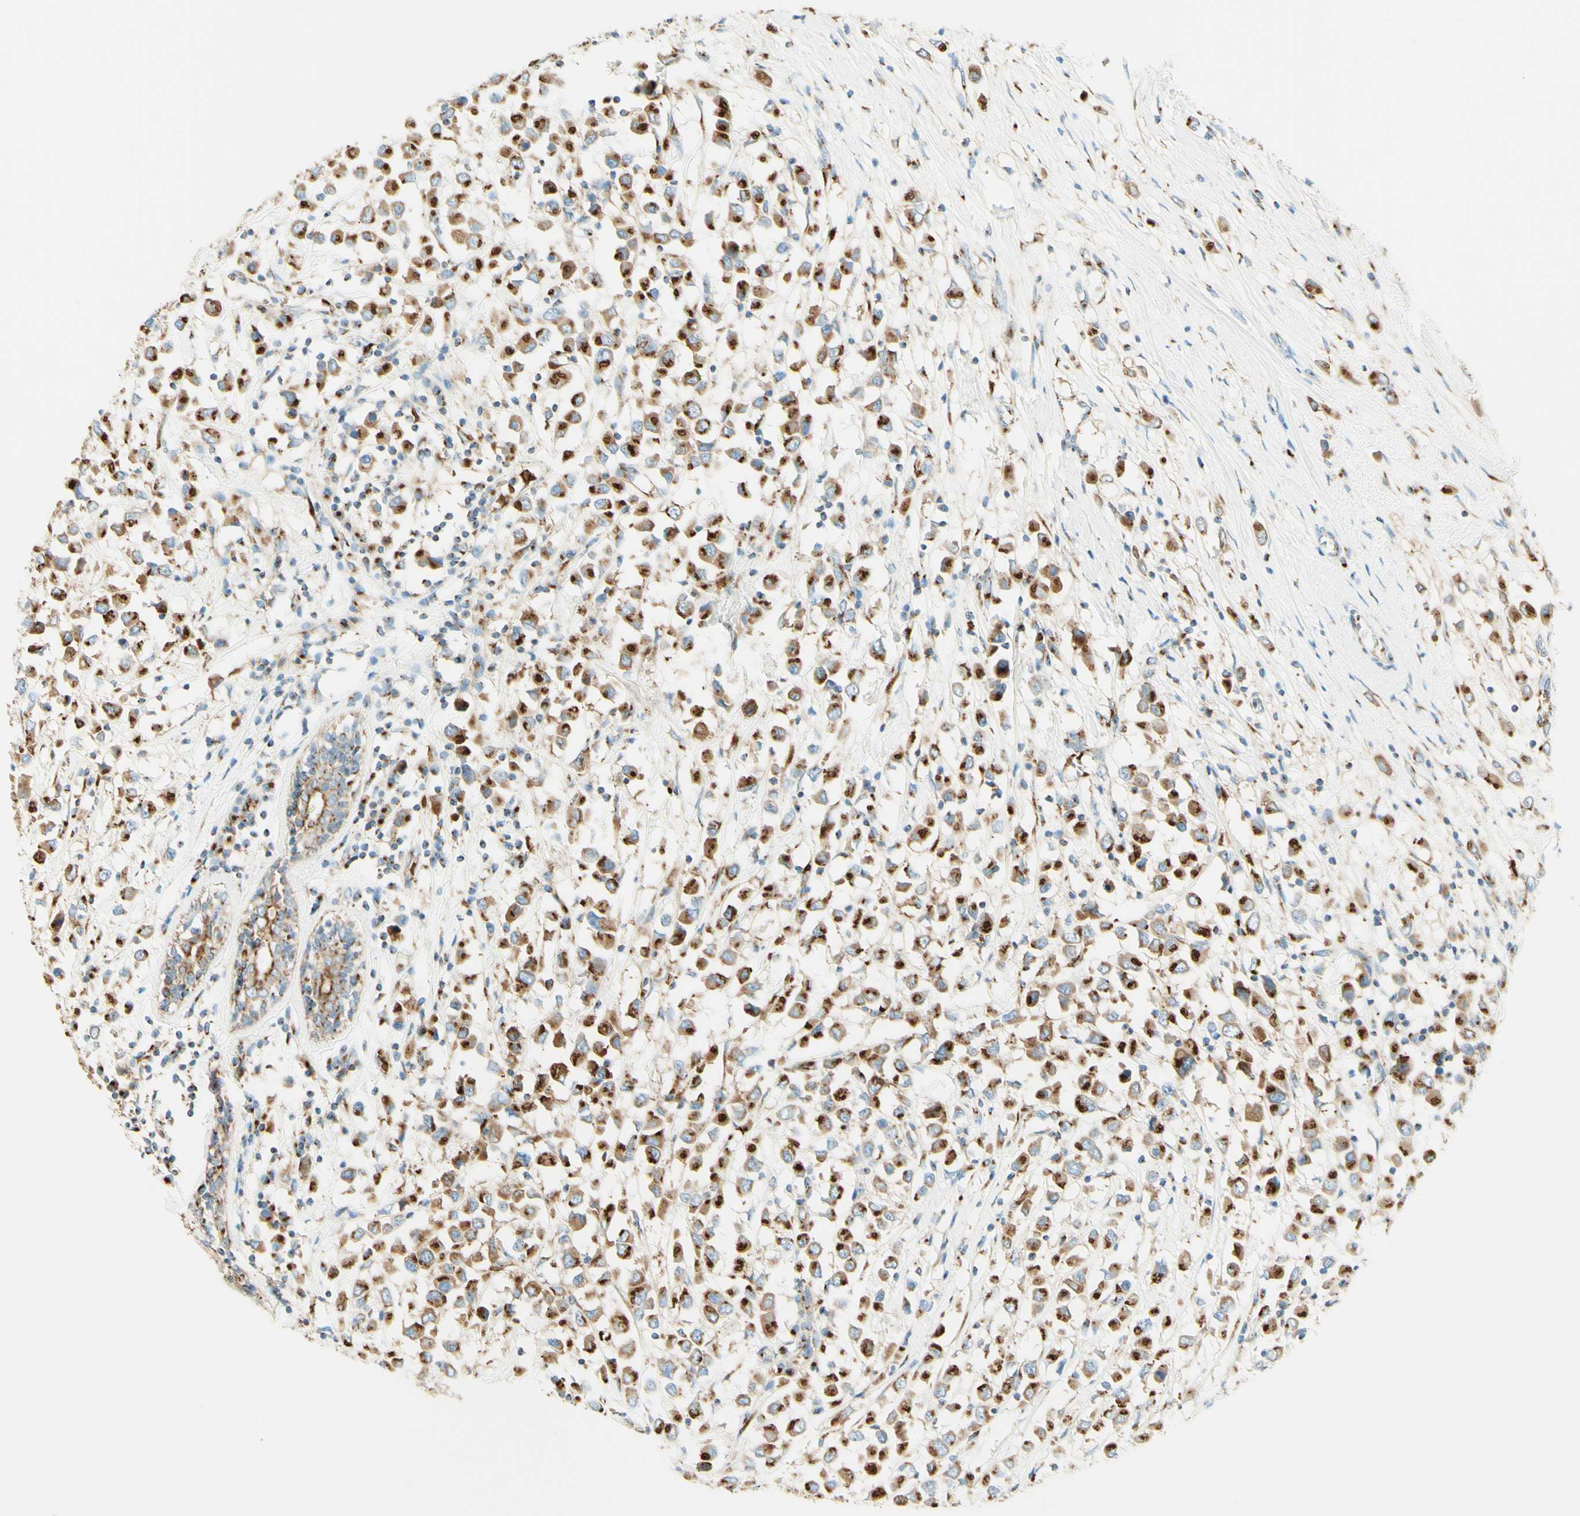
{"staining": {"intensity": "strong", "quantity": ">75%", "location": "cytoplasmic/membranous"}, "tissue": "breast cancer", "cell_type": "Tumor cells", "image_type": "cancer", "snomed": [{"axis": "morphology", "description": "Duct carcinoma"}, {"axis": "topography", "description": "Breast"}], "caption": "This is an image of IHC staining of intraductal carcinoma (breast), which shows strong expression in the cytoplasmic/membranous of tumor cells.", "gene": "GOLGB1", "patient": {"sex": "female", "age": 61}}